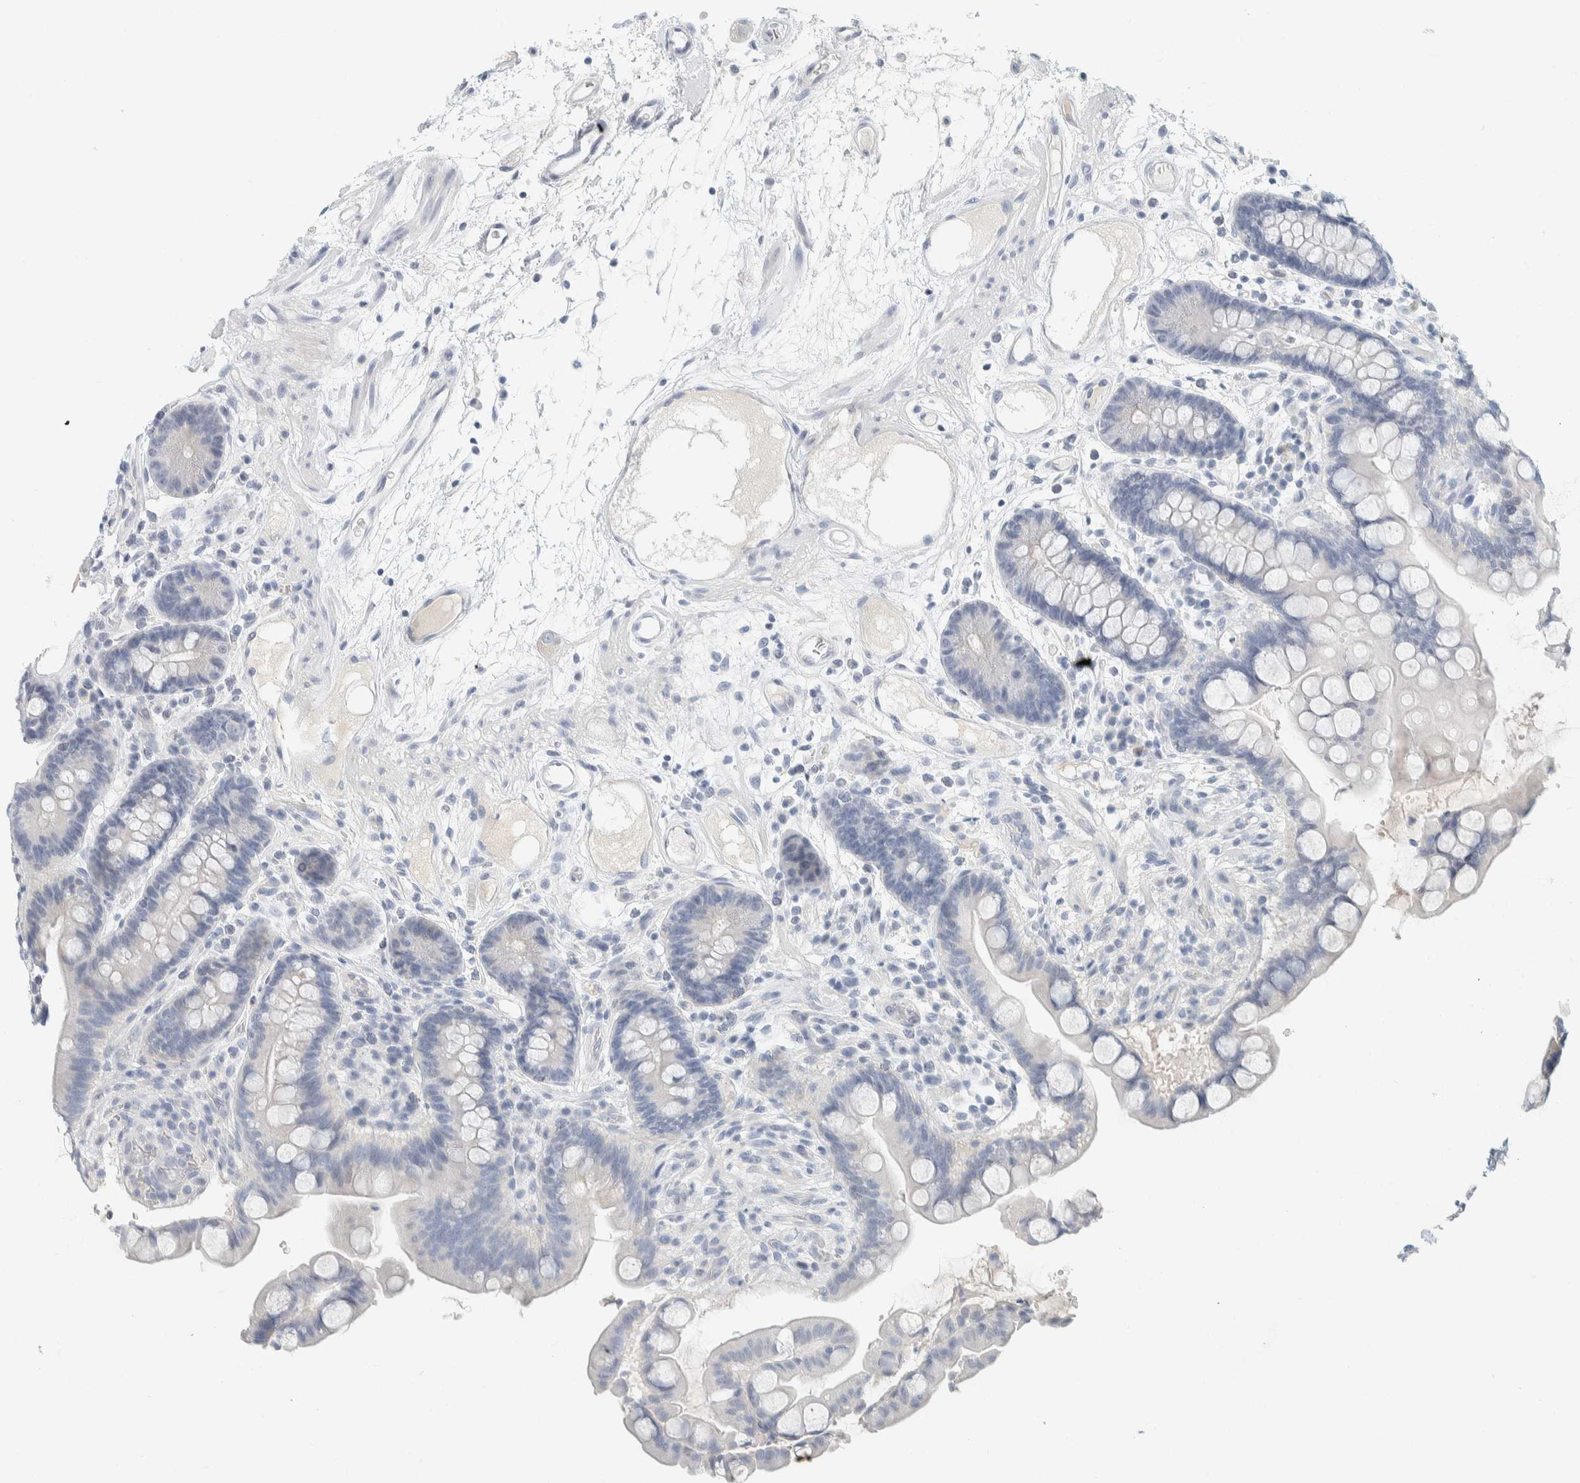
{"staining": {"intensity": "negative", "quantity": "none", "location": "none"}, "tissue": "colon", "cell_type": "Endothelial cells", "image_type": "normal", "snomed": [{"axis": "morphology", "description": "Normal tissue, NOS"}, {"axis": "topography", "description": "Colon"}], "caption": "Human colon stained for a protein using IHC demonstrates no positivity in endothelial cells.", "gene": "ALOX12B", "patient": {"sex": "male", "age": 73}}